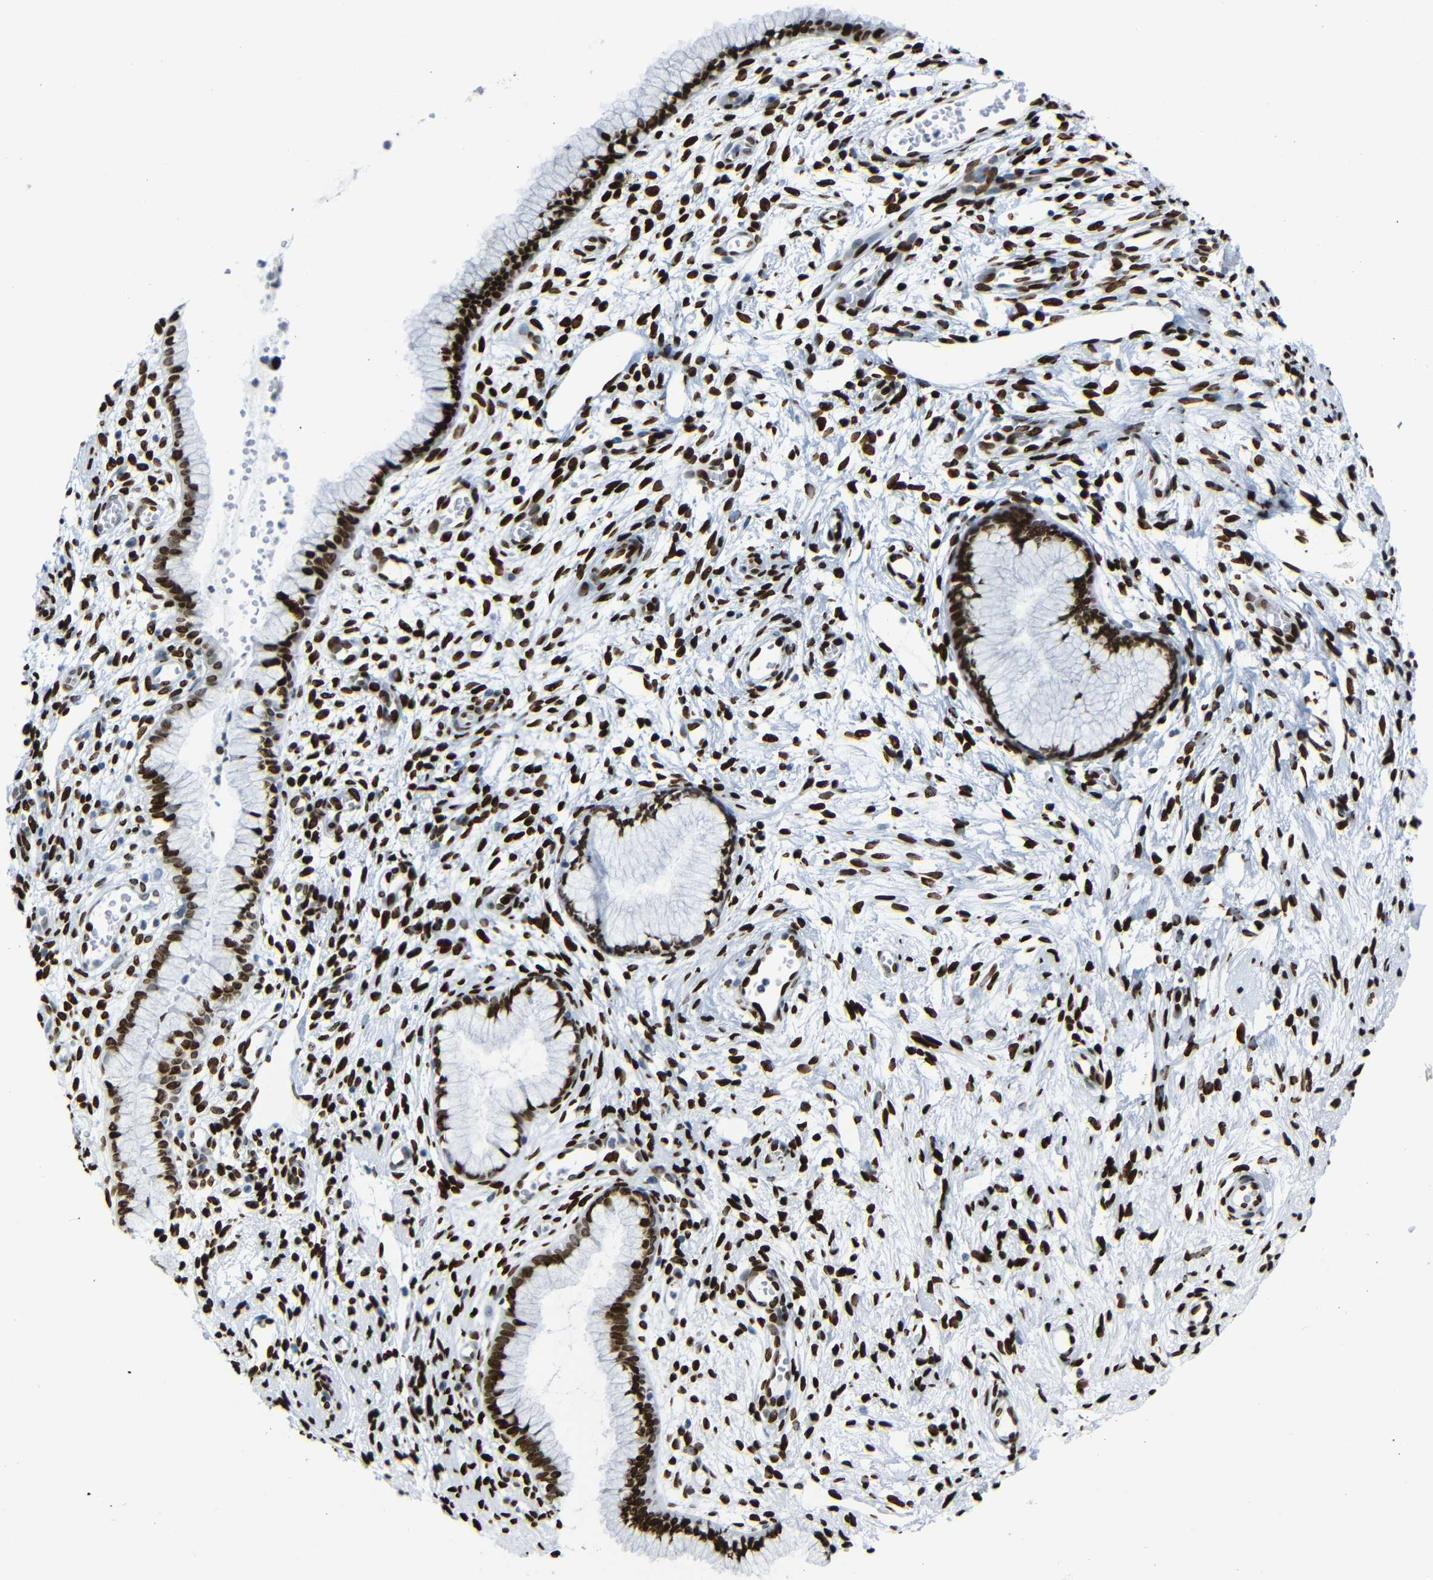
{"staining": {"intensity": "strong", "quantity": ">75%", "location": "nuclear"}, "tissue": "cervix", "cell_type": "Glandular cells", "image_type": "normal", "snomed": [{"axis": "morphology", "description": "Normal tissue, NOS"}, {"axis": "topography", "description": "Cervix"}], "caption": "DAB (3,3'-diaminobenzidine) immunohistochemical staining of unremarkable cervix demonstrates strong nuclear protein positivity in approximately >75% of glandular cells.", "gene": "NPIPB15", "patient": {"sex": "female", "age": 65}}